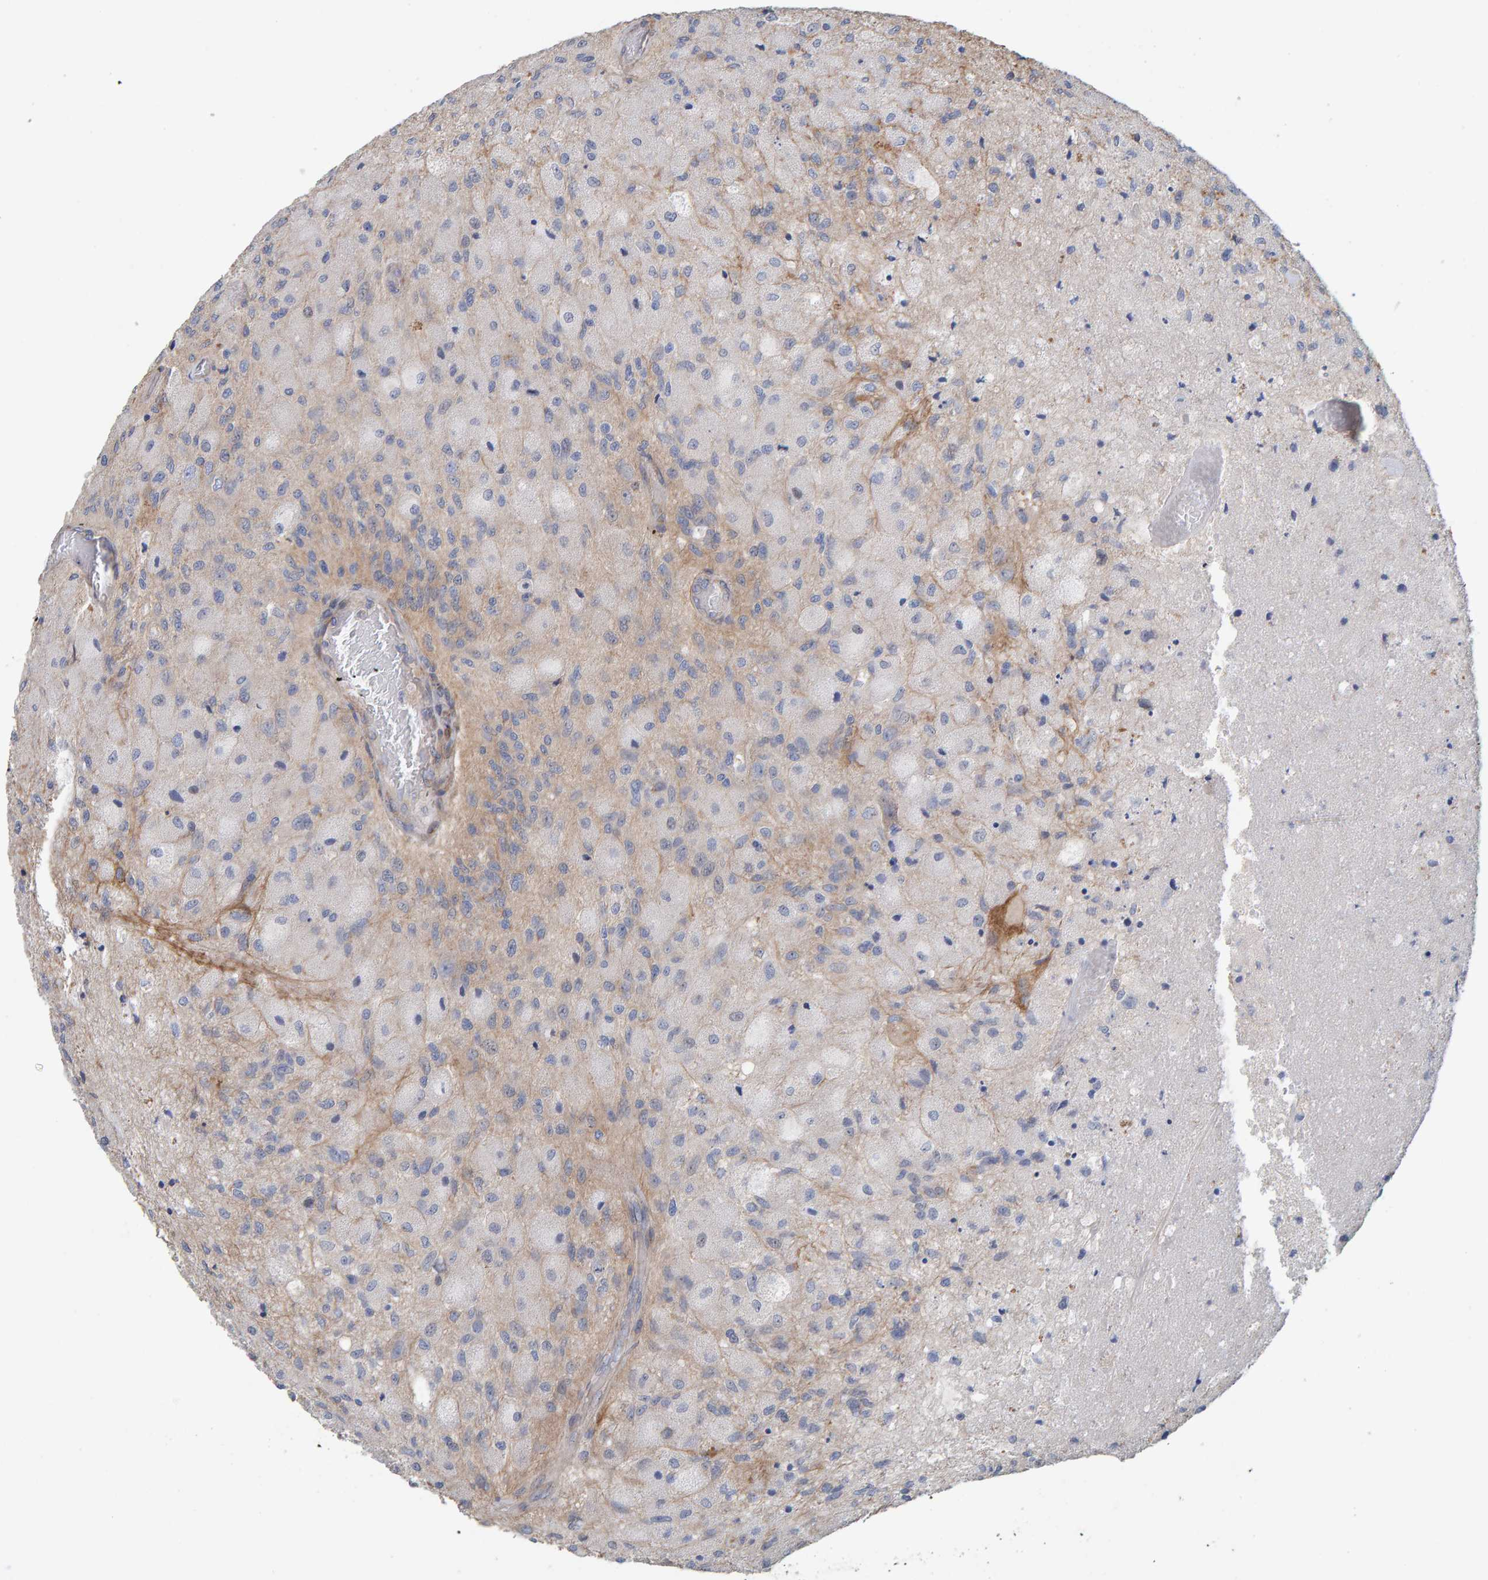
{"staining": {"intensity": "negative", "quantity": "none", "location": "none"}, "tissue": "glioma", "cell_type": "Tumor cells", "image_type": "cancer", "snomed": [{"axis": "morphology", "description": "Normal tissue, NOS"}, {"axis": "morphology", "description": "Glioma, malignant, High grade"}, {"axis": "topography", "description": "Cerebral cortex"}], "caption": "Glioma was stained to show a protein in brown. There is no significant staining in tumor cells. (IHC, brightfield microscopy, high magnification).", "gene": "RGP1", "patient": {"sex": "male", "age": 77}}